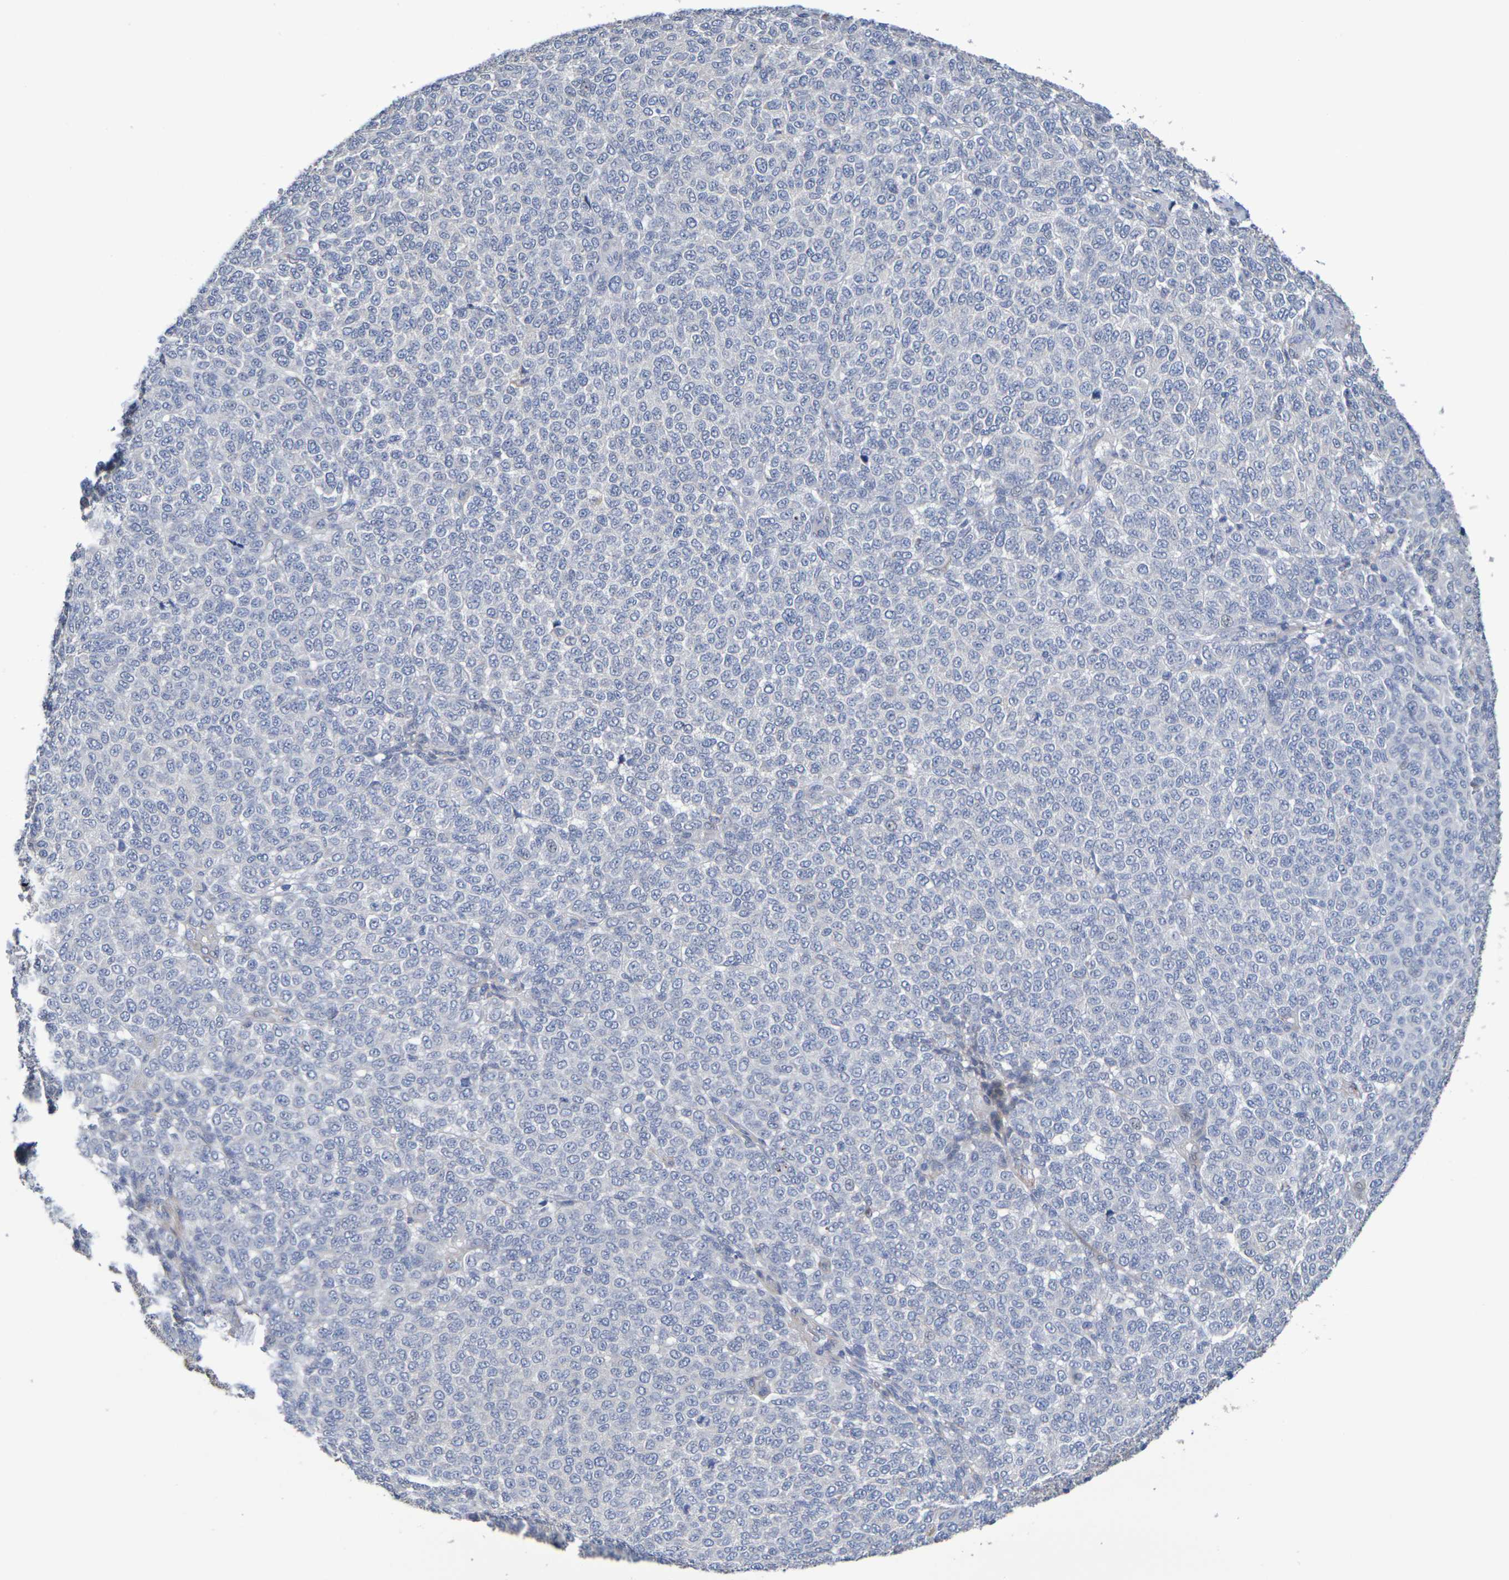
{"staining": {"intensity": "negative", "quantity": "none", "location": "none"}, "tissue": "melanoma", "cell_type": "Tumor cells", "image_type": "cancer", "snomed": [{"axis": "morphology", "description": "Malignant melanoma, NOS"}, {"axis": "topography", "description": "Skin"}], "caption": "Image shows no protein staining in tumor cells of malignant melanoma tissue.", "gene": "SDC4", "patient": {"sex": "male", "age": 59}}